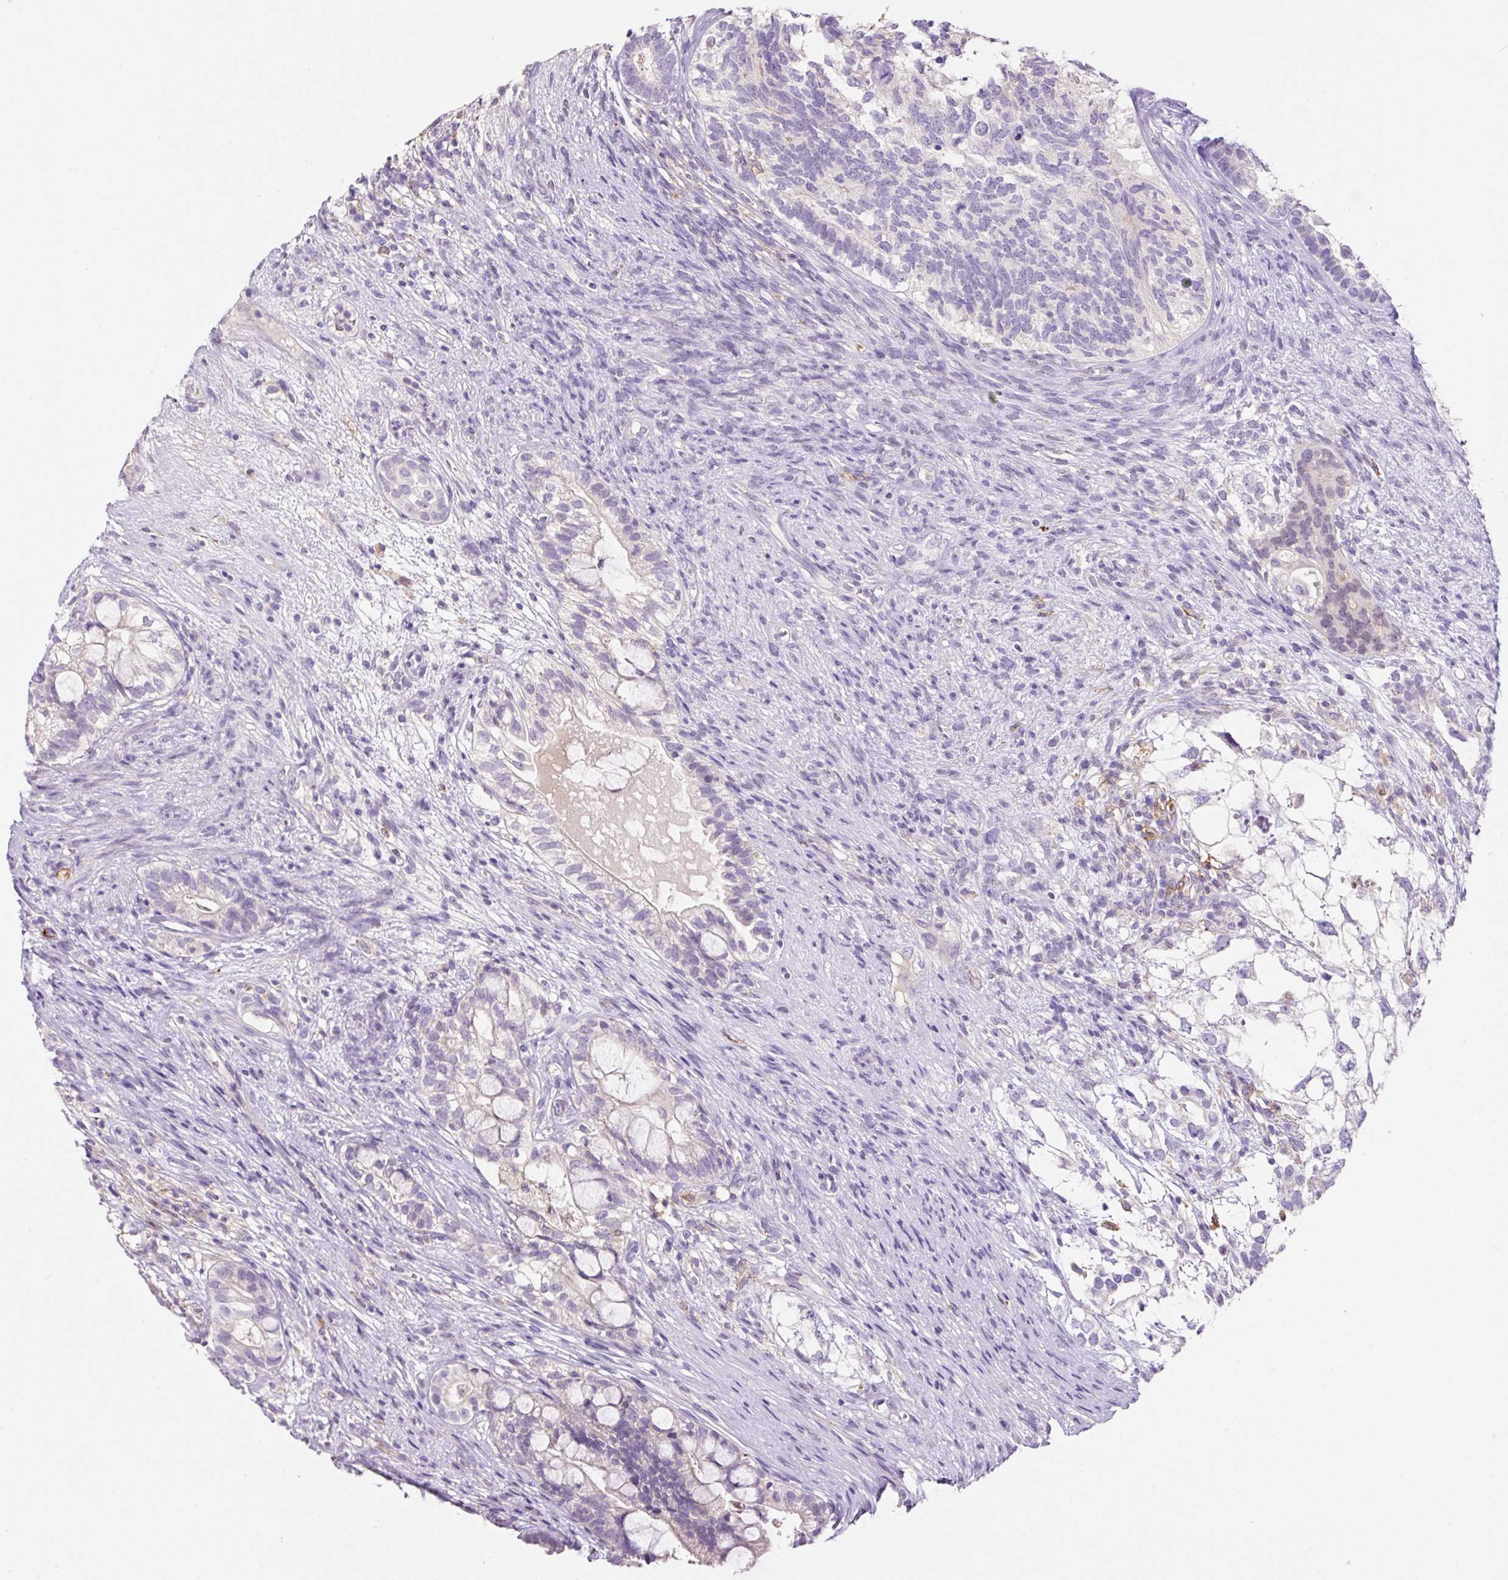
{"staining": {"intensity": "moderate", "quantity": "<25%", "location": "cytoplasmic/membranous"}, "tissue": "testis cancer", "cell_type": "Tumor cells", "image_type": "cancer", "snomed": [{"axis": "morphology", "description": "Seminoma, NOS"}, {"axis": "morphology", "description": "Carcinoma, Embryonal, NOS"}, {"axis": "topography", "description": "Testis"}], "caption": "Testis seminoma stained with a protein marker shows moderate staining in tumor cells.", "gene": "TDRD15", "patient": {"sex": "male", "age": 41}}